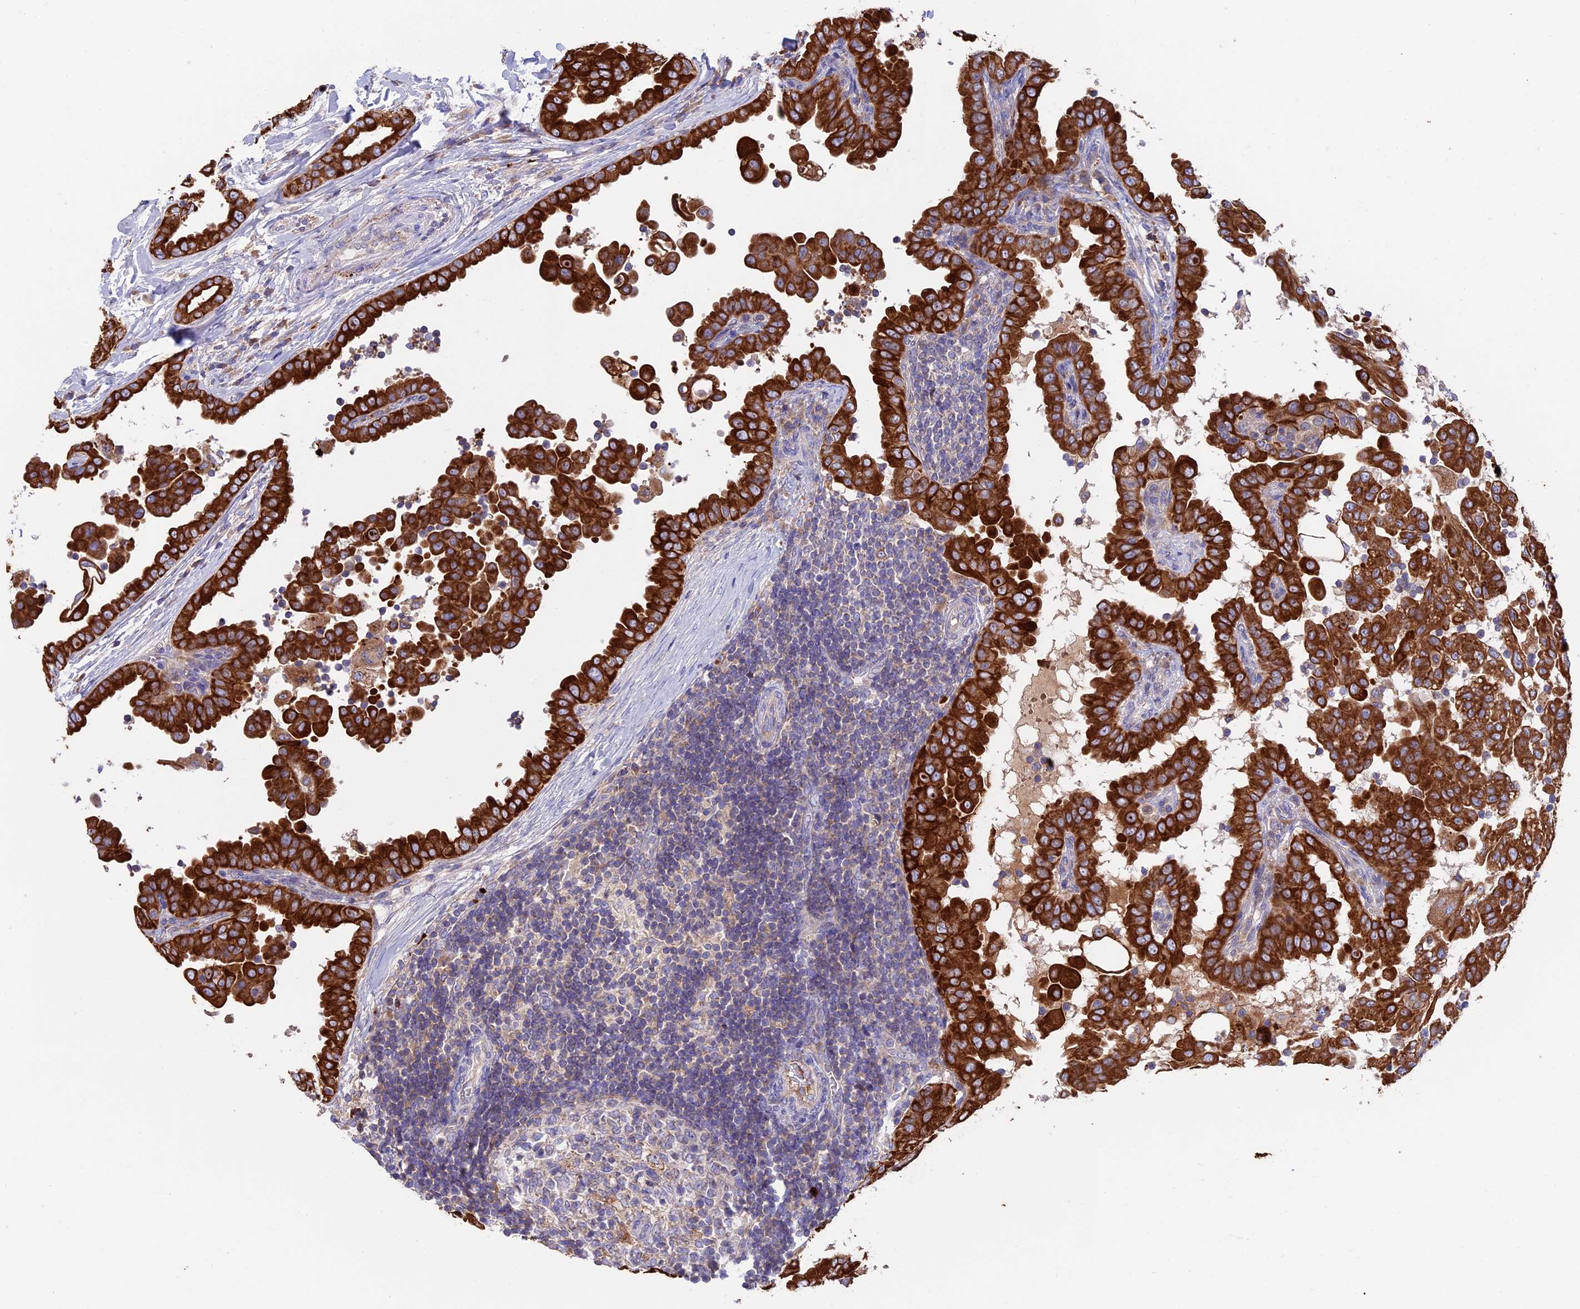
{"staining": {"intensity": "strong", "quantity": ">75%", "location": "cytoplasmic/membranous"}, "tissue": "thyroid cancer", "cell_type": "Tumor cells", "image_type": "cancer", "snomed": [{"axis": "morphology", "description": "Papillary adenocarcinoma, NOS"}, {"axis": "topography", "description": "Thyroid gland"}], "caption": "Papillary adenocarcinoma (thyroid) stained for a protein reveals strong cytoplasmic/membranous positivity in tumor cells.", "gene": "PTPN9", "patient": {"sex": "male", "age": 33}}